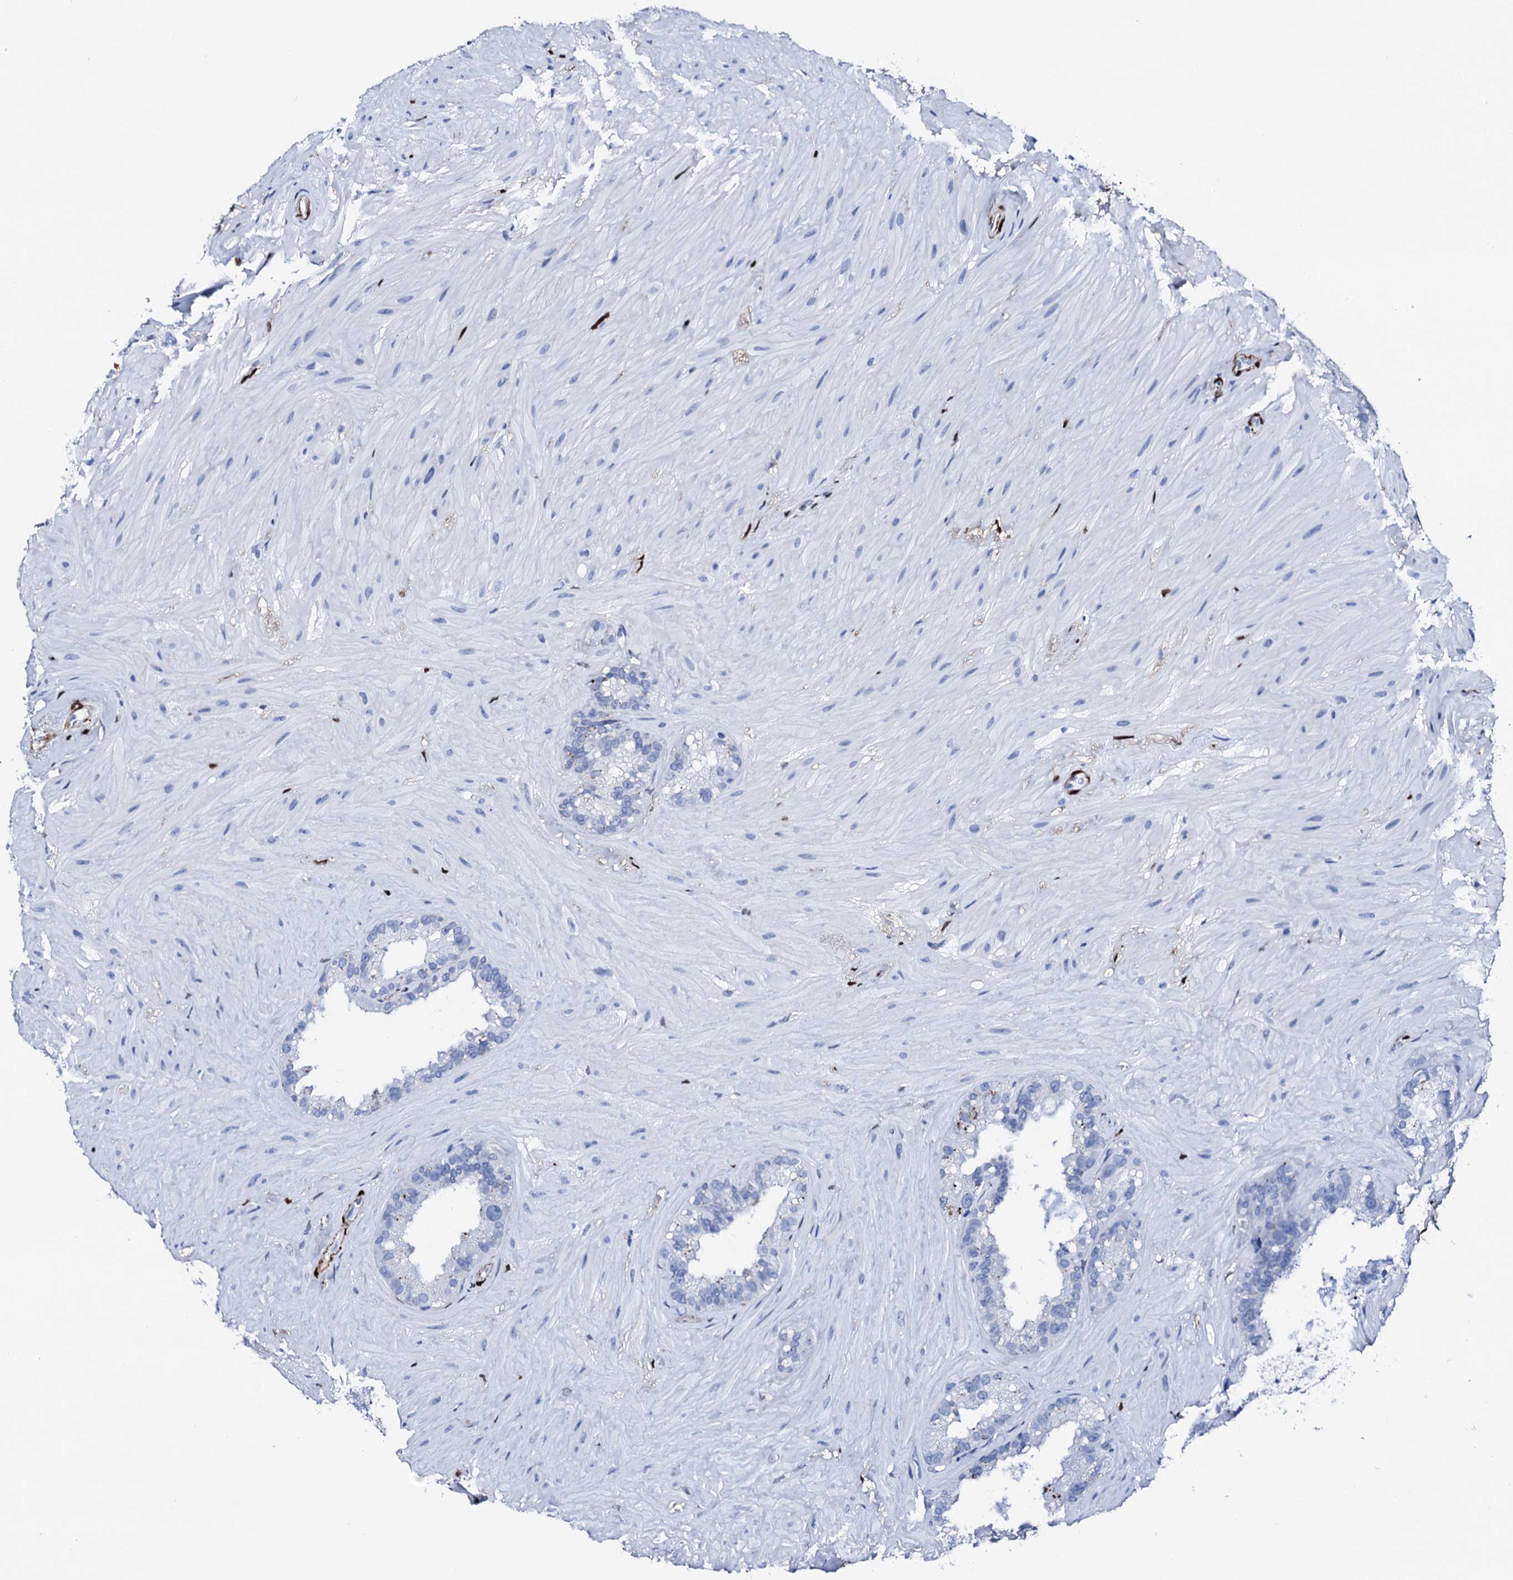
{"staining": {"intensity": "negative", "quantity": "none", "location": "none"}, "tissue": "seminal vesicle", "cell_type": "Glandular cells", "image_type": "normal", "snomed": [{"axis": "morphology", "description": "Normal tissue, NOS"}, {"axis": "topography", "description": "Prostate"}, {"axis": "topography", "description": "Seminal veicle"}], "caption": "IHC micrograph of normal seminal vesicle: seminal vesicle stained with DAB (3,3'-diaminobenzidine) displays no significant protein staining in glandular cells.", "gene": "NRIP2", "patient": {"sex": "male", "age": 68}}